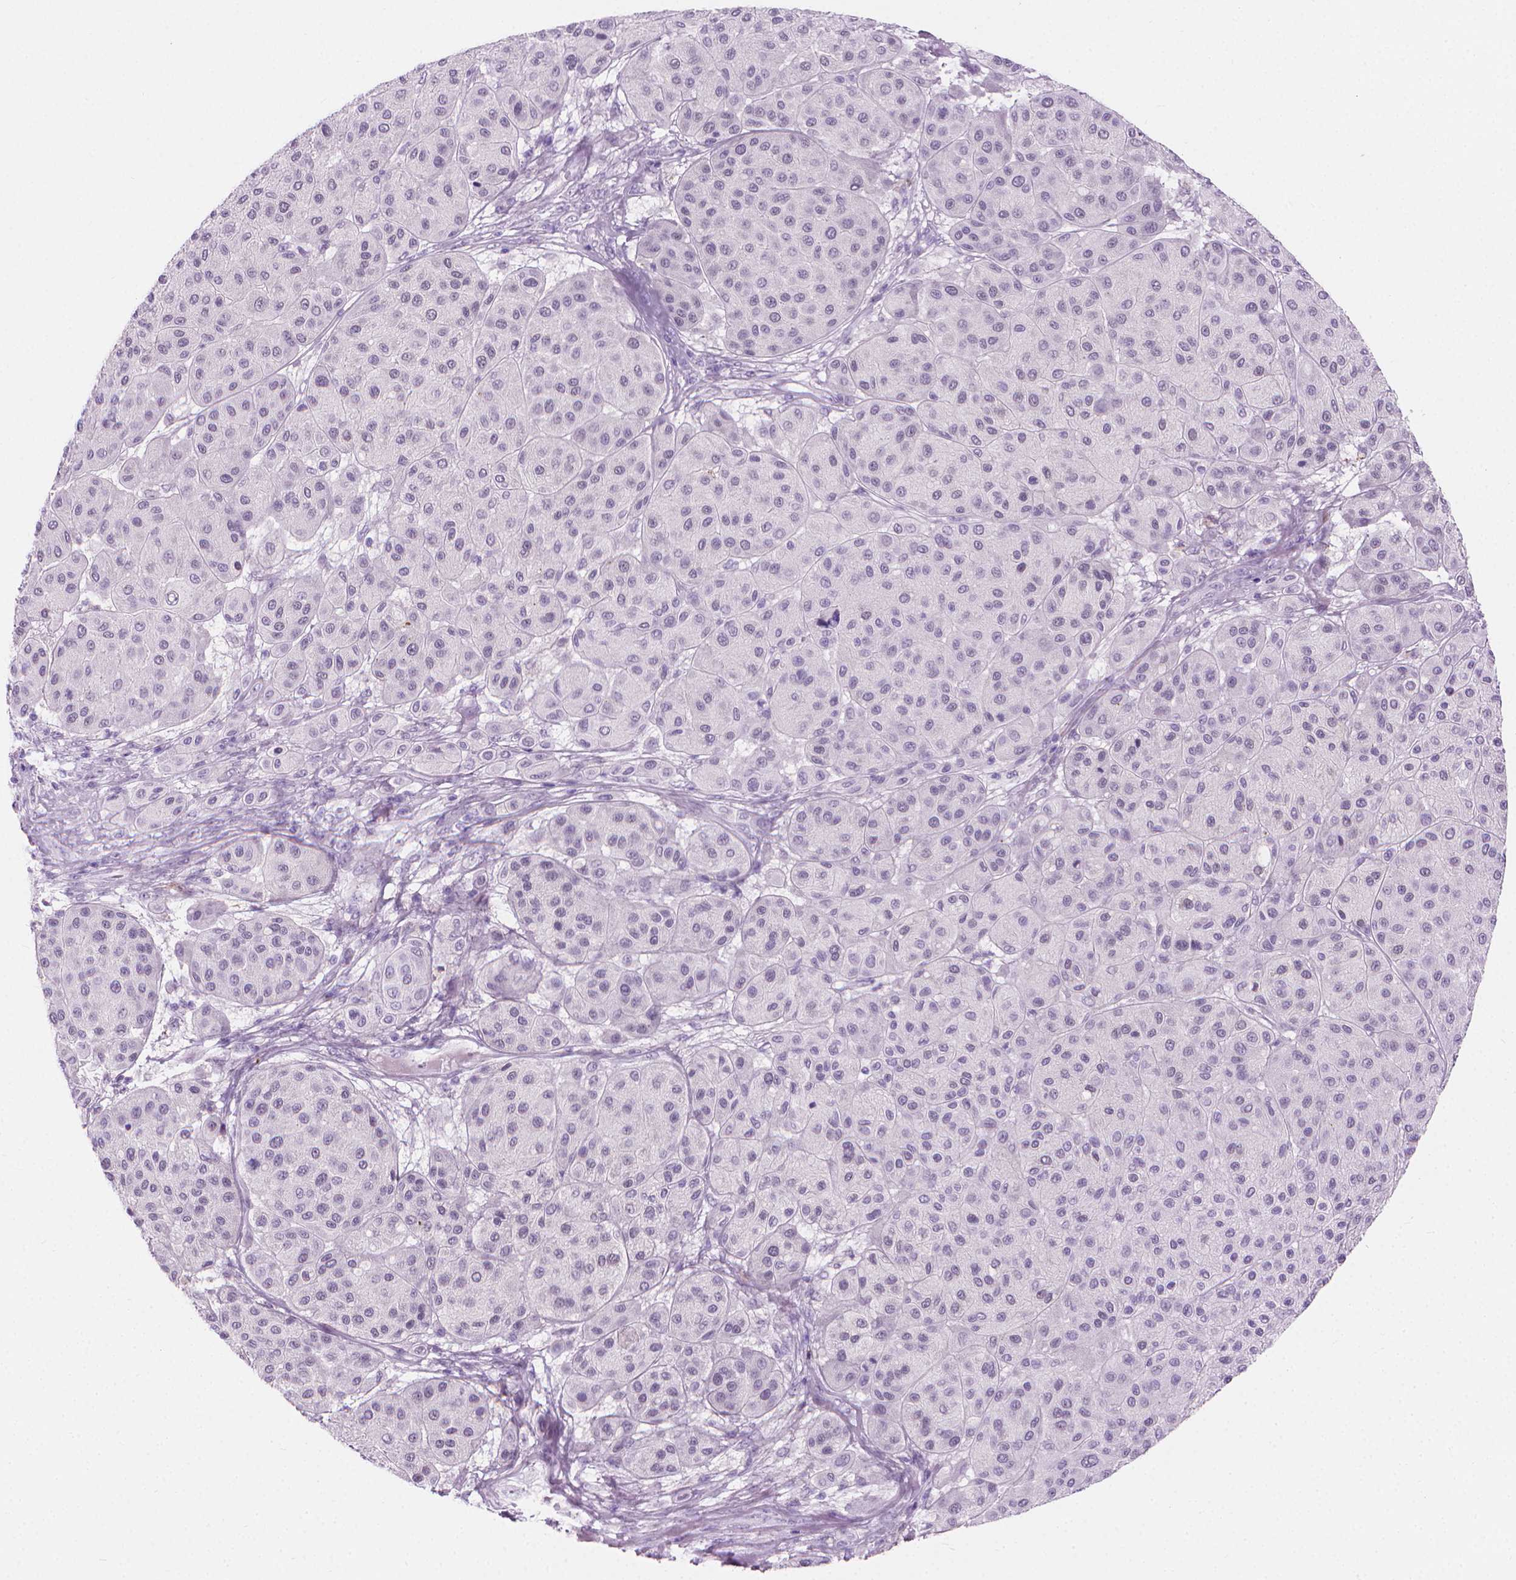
{"staining": {"intensity": "negative", "quantity": "none", "location": "none"}, "tissue": "melanoma", "cell_type": "Tumor cells", "image_type": "cancer", "snomed": [{"axis": "morphology", "description": "Malignant melanoma, Metastatic site"}, {"axis": "topography", "description": "Smooth muscle"}], "caption": "A high-resolution image shows immunohistochemistry (IHC) staining of melanoma, which shows no significant staining in tumor cells. (Immunohistochemistry, brightfield microscopy, high magnification).", "gene": "CFAP52", "patient": {"sex": "male", "age": 41}}